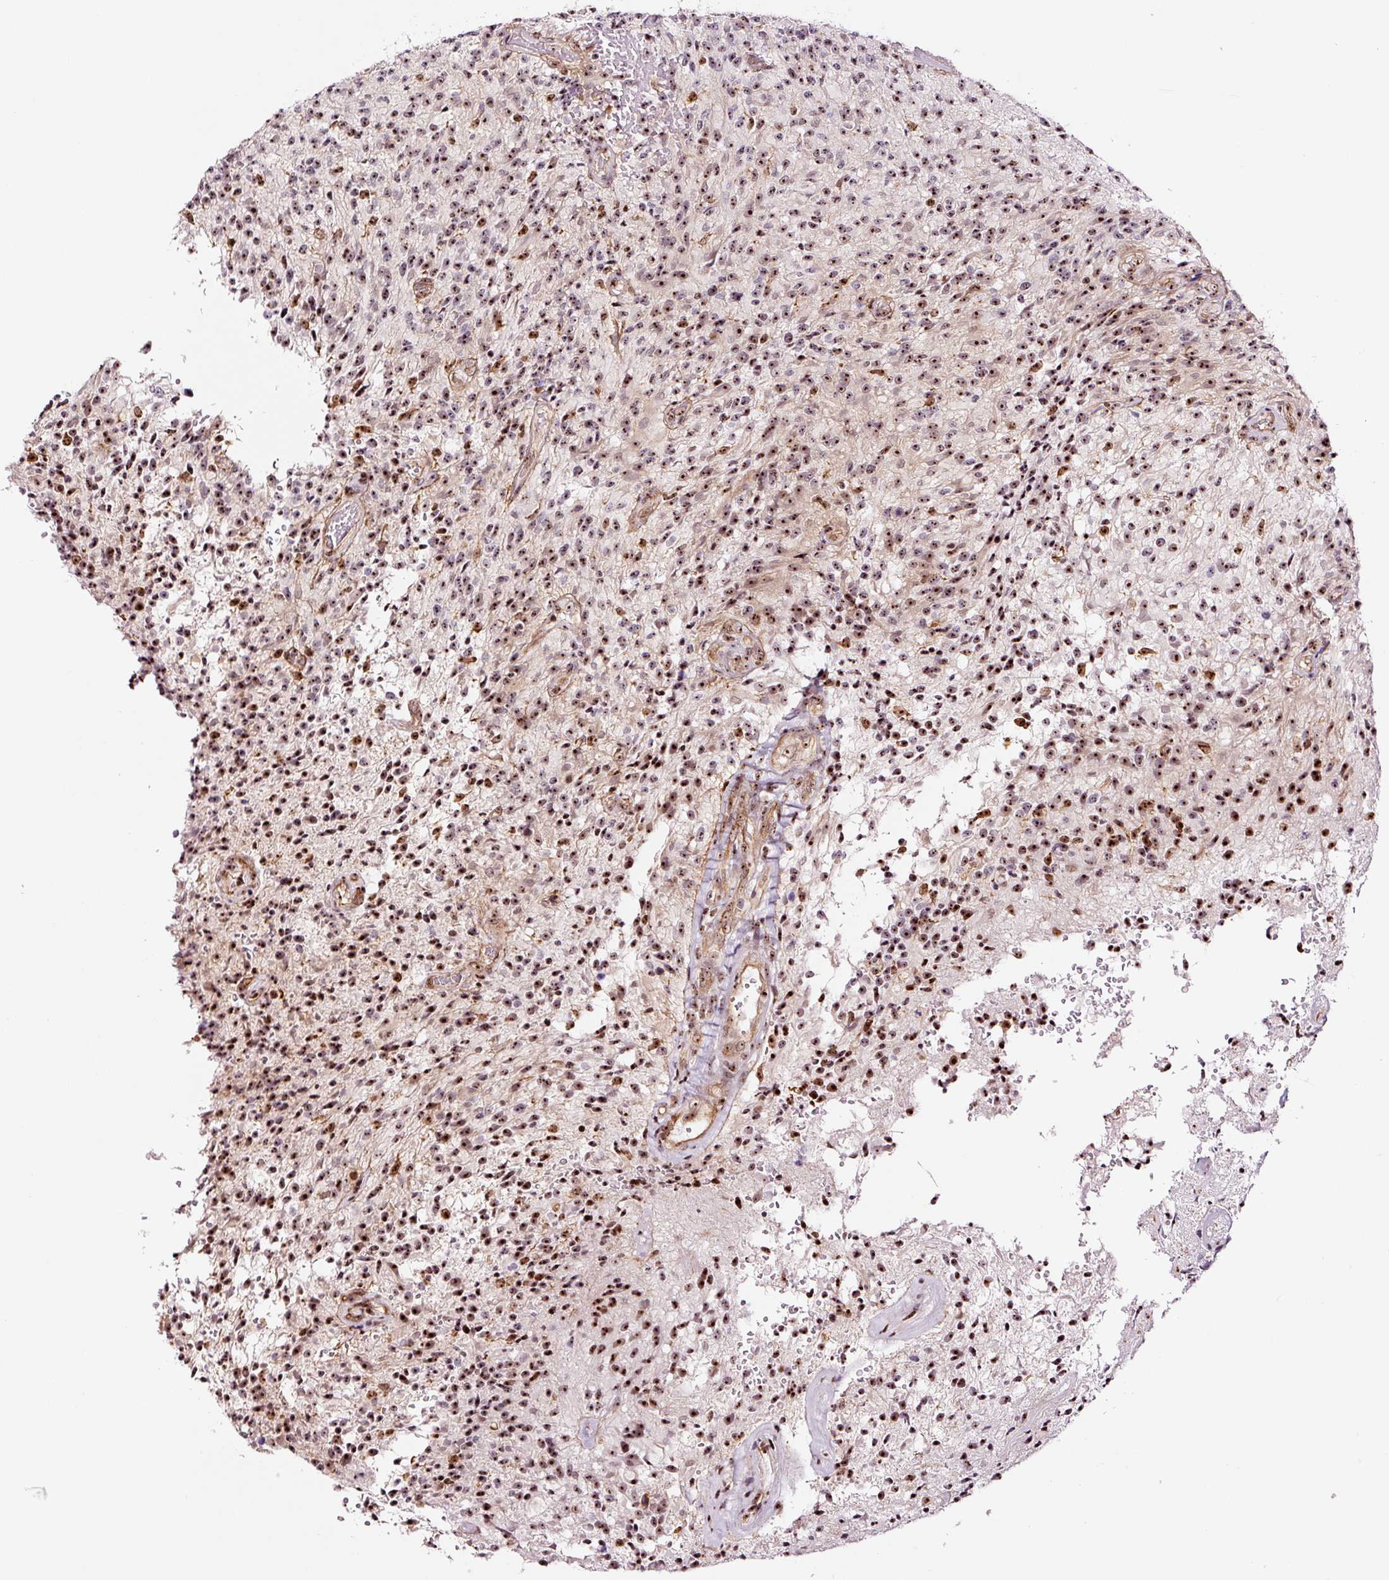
{"staining": {"intensity": "strong", "quantity": ">75%", "location": "nuclear"}, "tissue": "glioma", "cell_type": "Tumor cells", "image_type": "cancer", "snomed": [{"axis": "morphology", "description": "Normal tissue, NOS"}, {"axis": "morphology", "description": "Glioma, malignant, High grade"}, {"axis": "topography", "description": "Cerebral cortex"}], "caption": "Protein expression analysis of human malignant glioma (high-grade) reveals strong nuclear positivity in approximately >75% of tumor cells. Using DAB (3,3'-diaminobenzidine) (brown) and hematoxylin (blue) stains, captured at high magnification using brightfield microscopy.", "gene": "GNL3", "patient": {"sex": "male", "age": 56}}